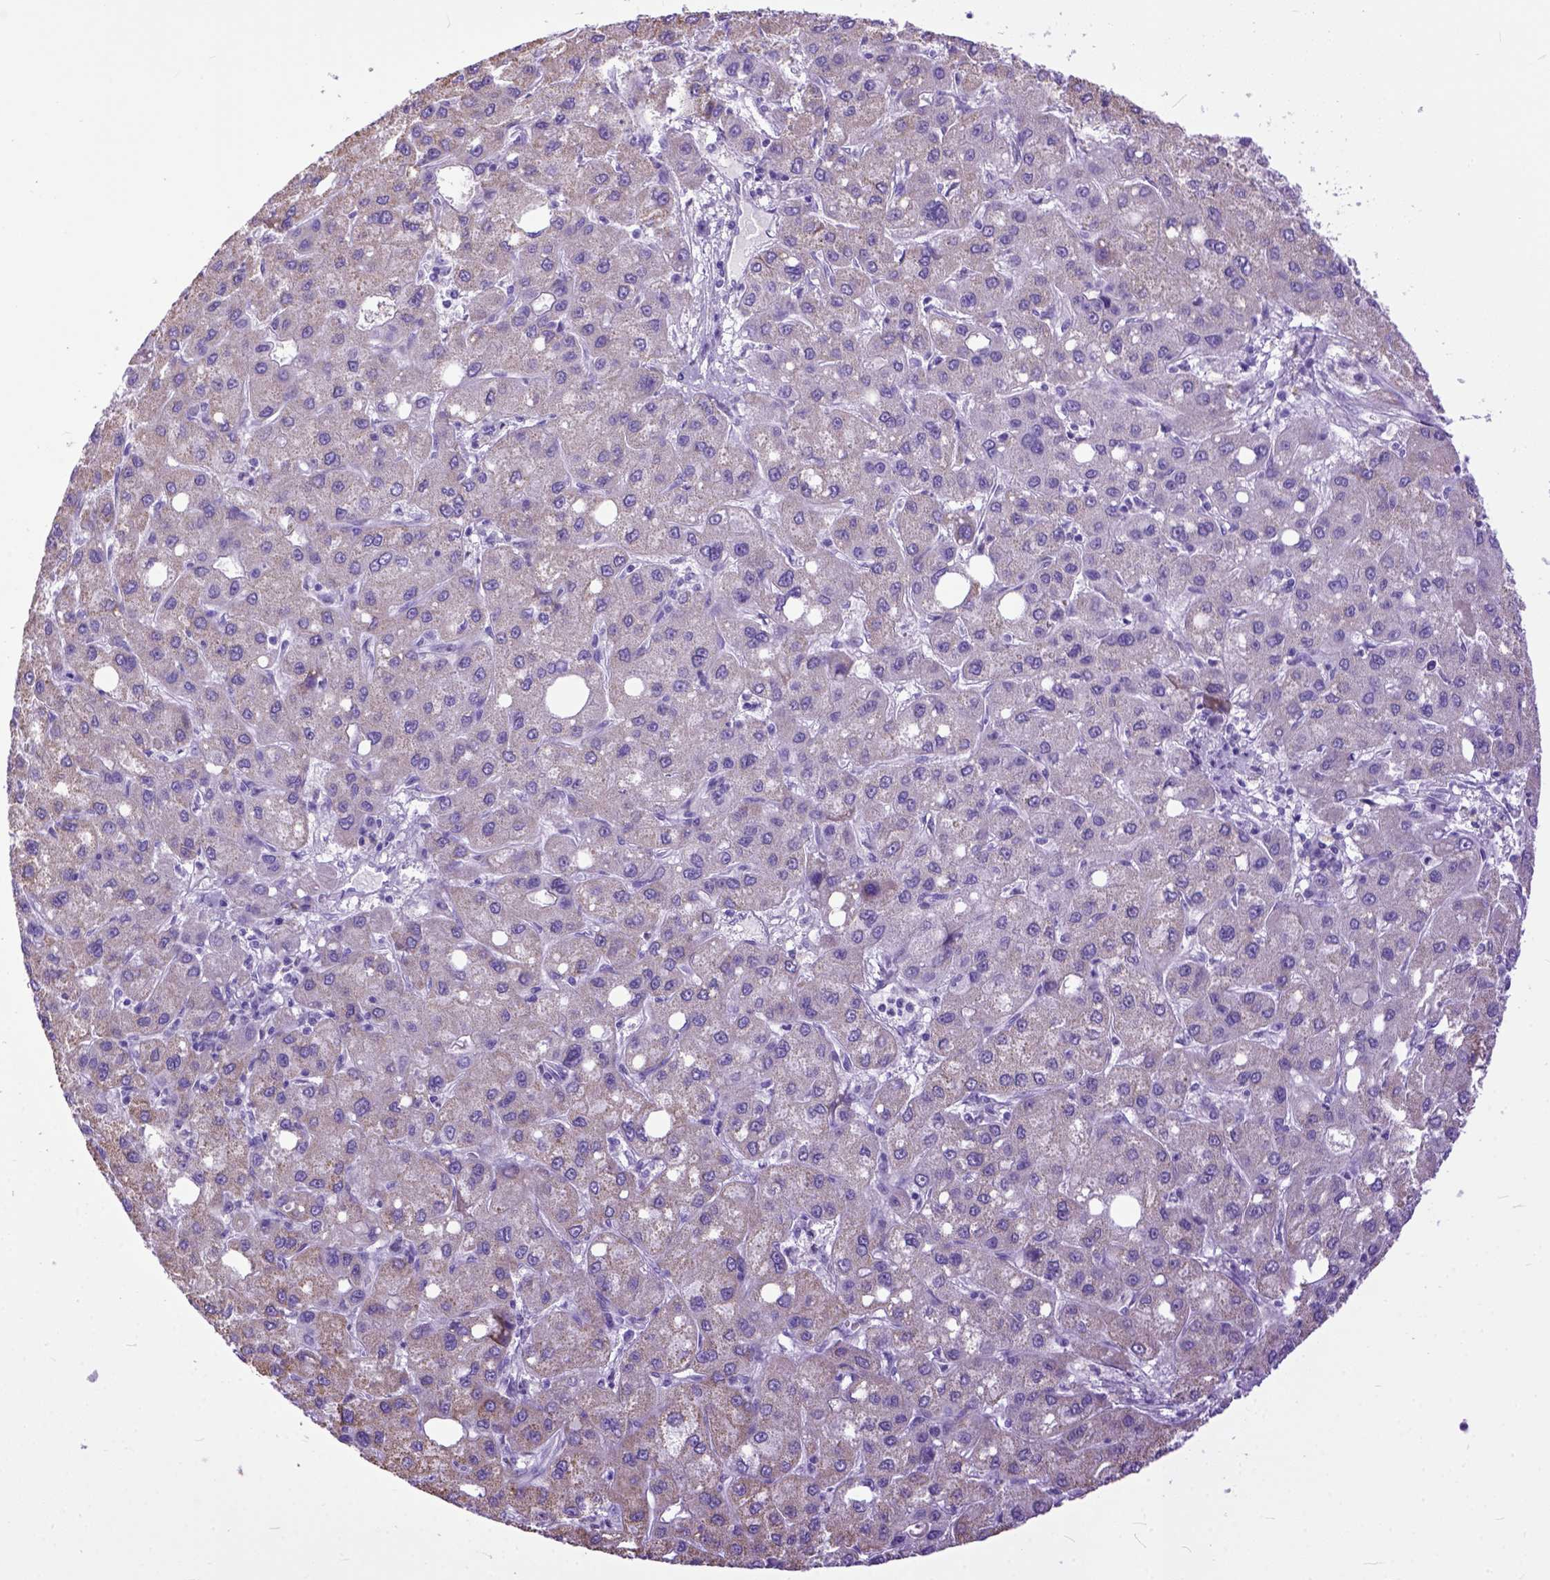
{"staining": {"intensity": "moderate", "quantity": "<25%", "location": "cytoplasmic/membranous"}, "tissue": "liver cancer", "cell_type": "Tumor cells", "image_type": "cancer", "snomed": [{"axis": "morphology", "description": "Carcinoma, Hepatocellular, NOS"}, {"axis": "topography", "description": "Liver"}], "caption": "A low amount of moderate cytoplasmic/membranous expression is present in about <25% of tumor cells in liver cancer (hepatocellular carcinoma) tissue.", "gene": "CRB1", "patient": {"sex": "male", "age": 73}}